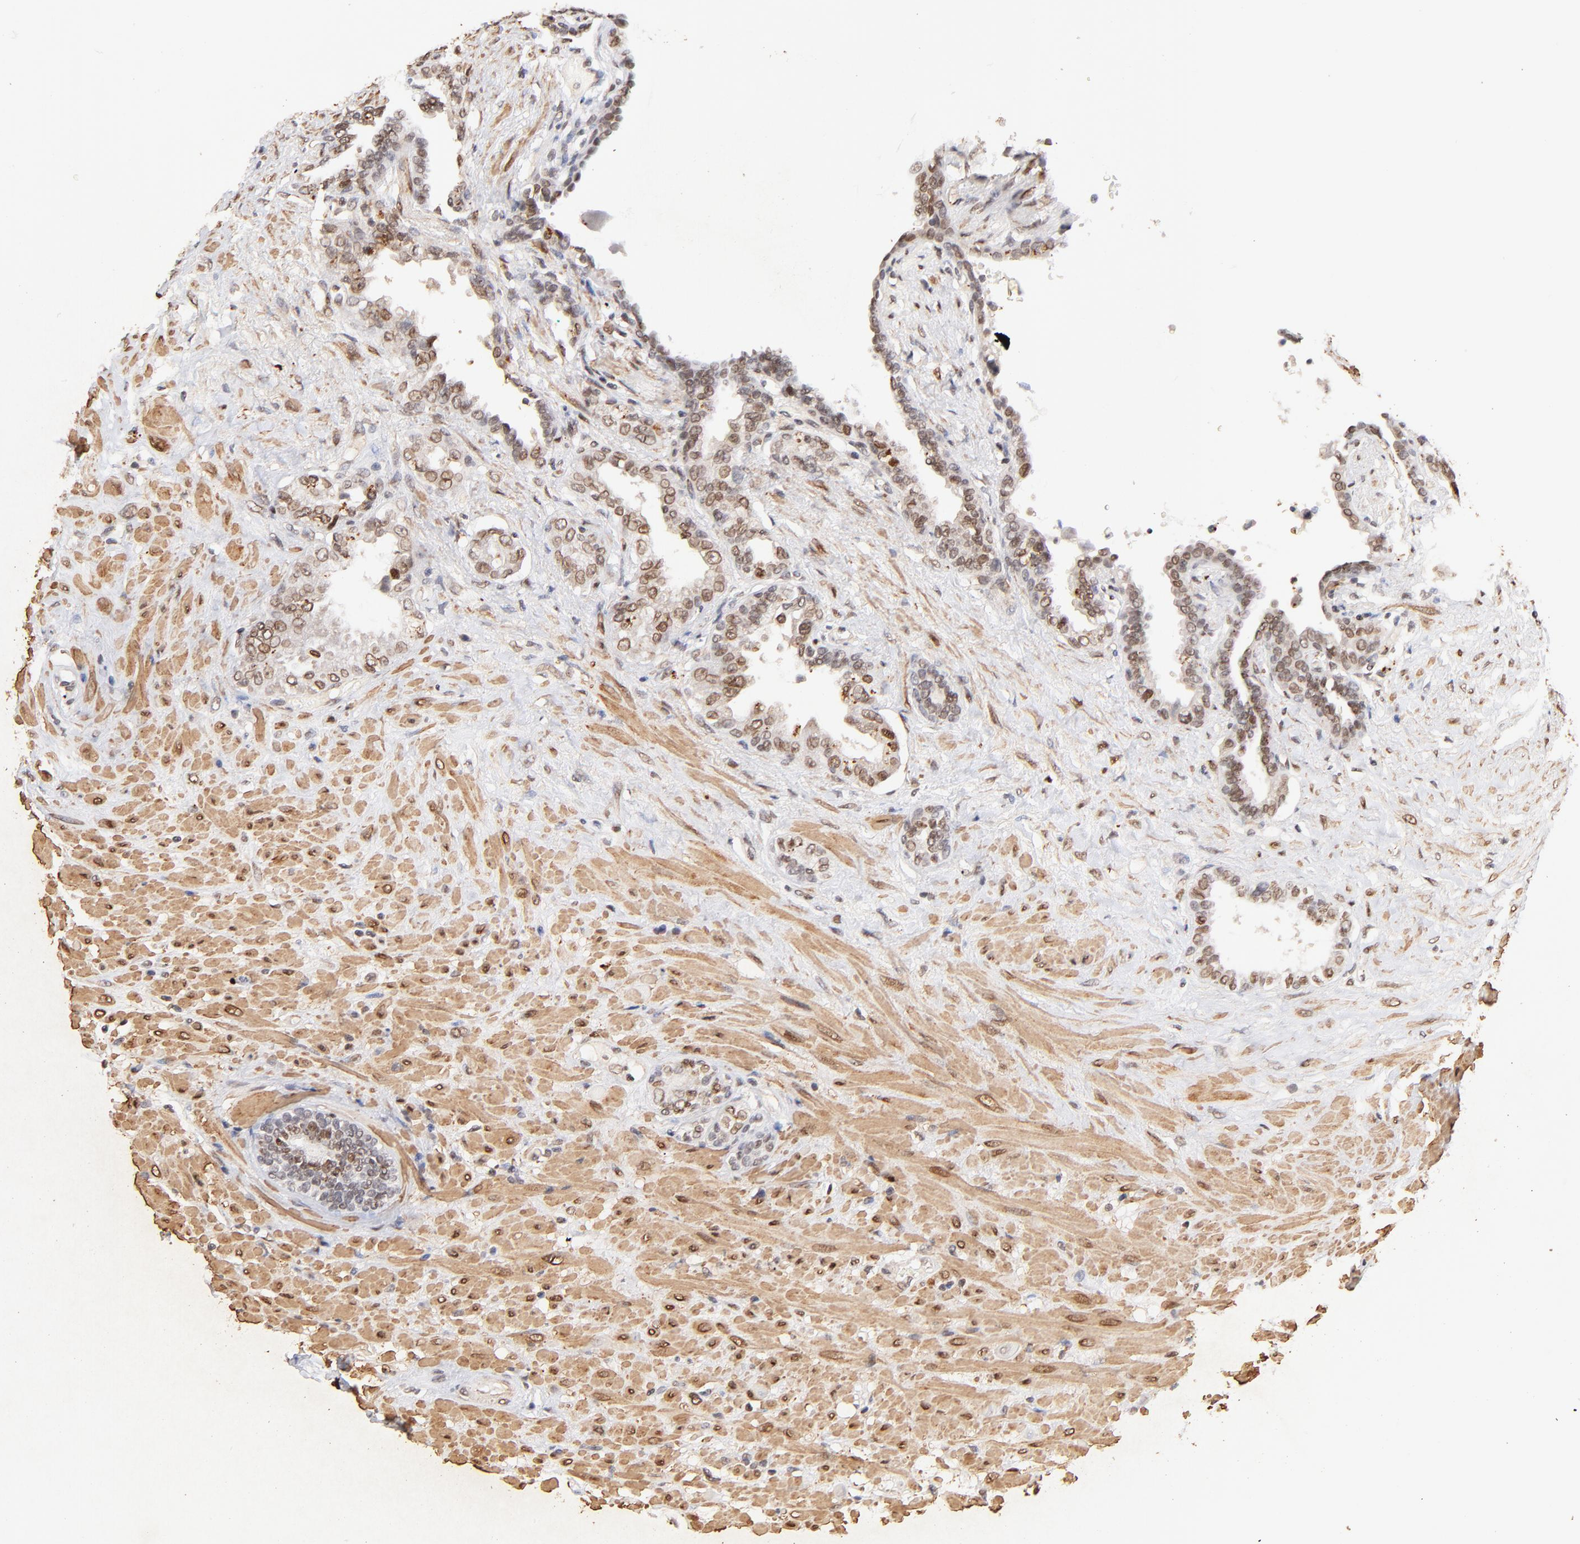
{"staining": {"intensity": "weak", "quantity": ">75%", "location": "nuclear"}, "tissue": "seminal vesicle", "cell_type": "Glandular cells", "image_type": "normal", "snomed": [{"axis": "morphology", "description": "Normal tissue, NOS"}, {"axis": "topography", "description": "Seminal veicle"}], "caption": "Immunohistochemical staining of benign seminal vesicle displays weak nuclear protein positivity in approximately >75% of glandular cells.", "gene": "ZFP92", "patient": {"sex": "male", "age": 61}}